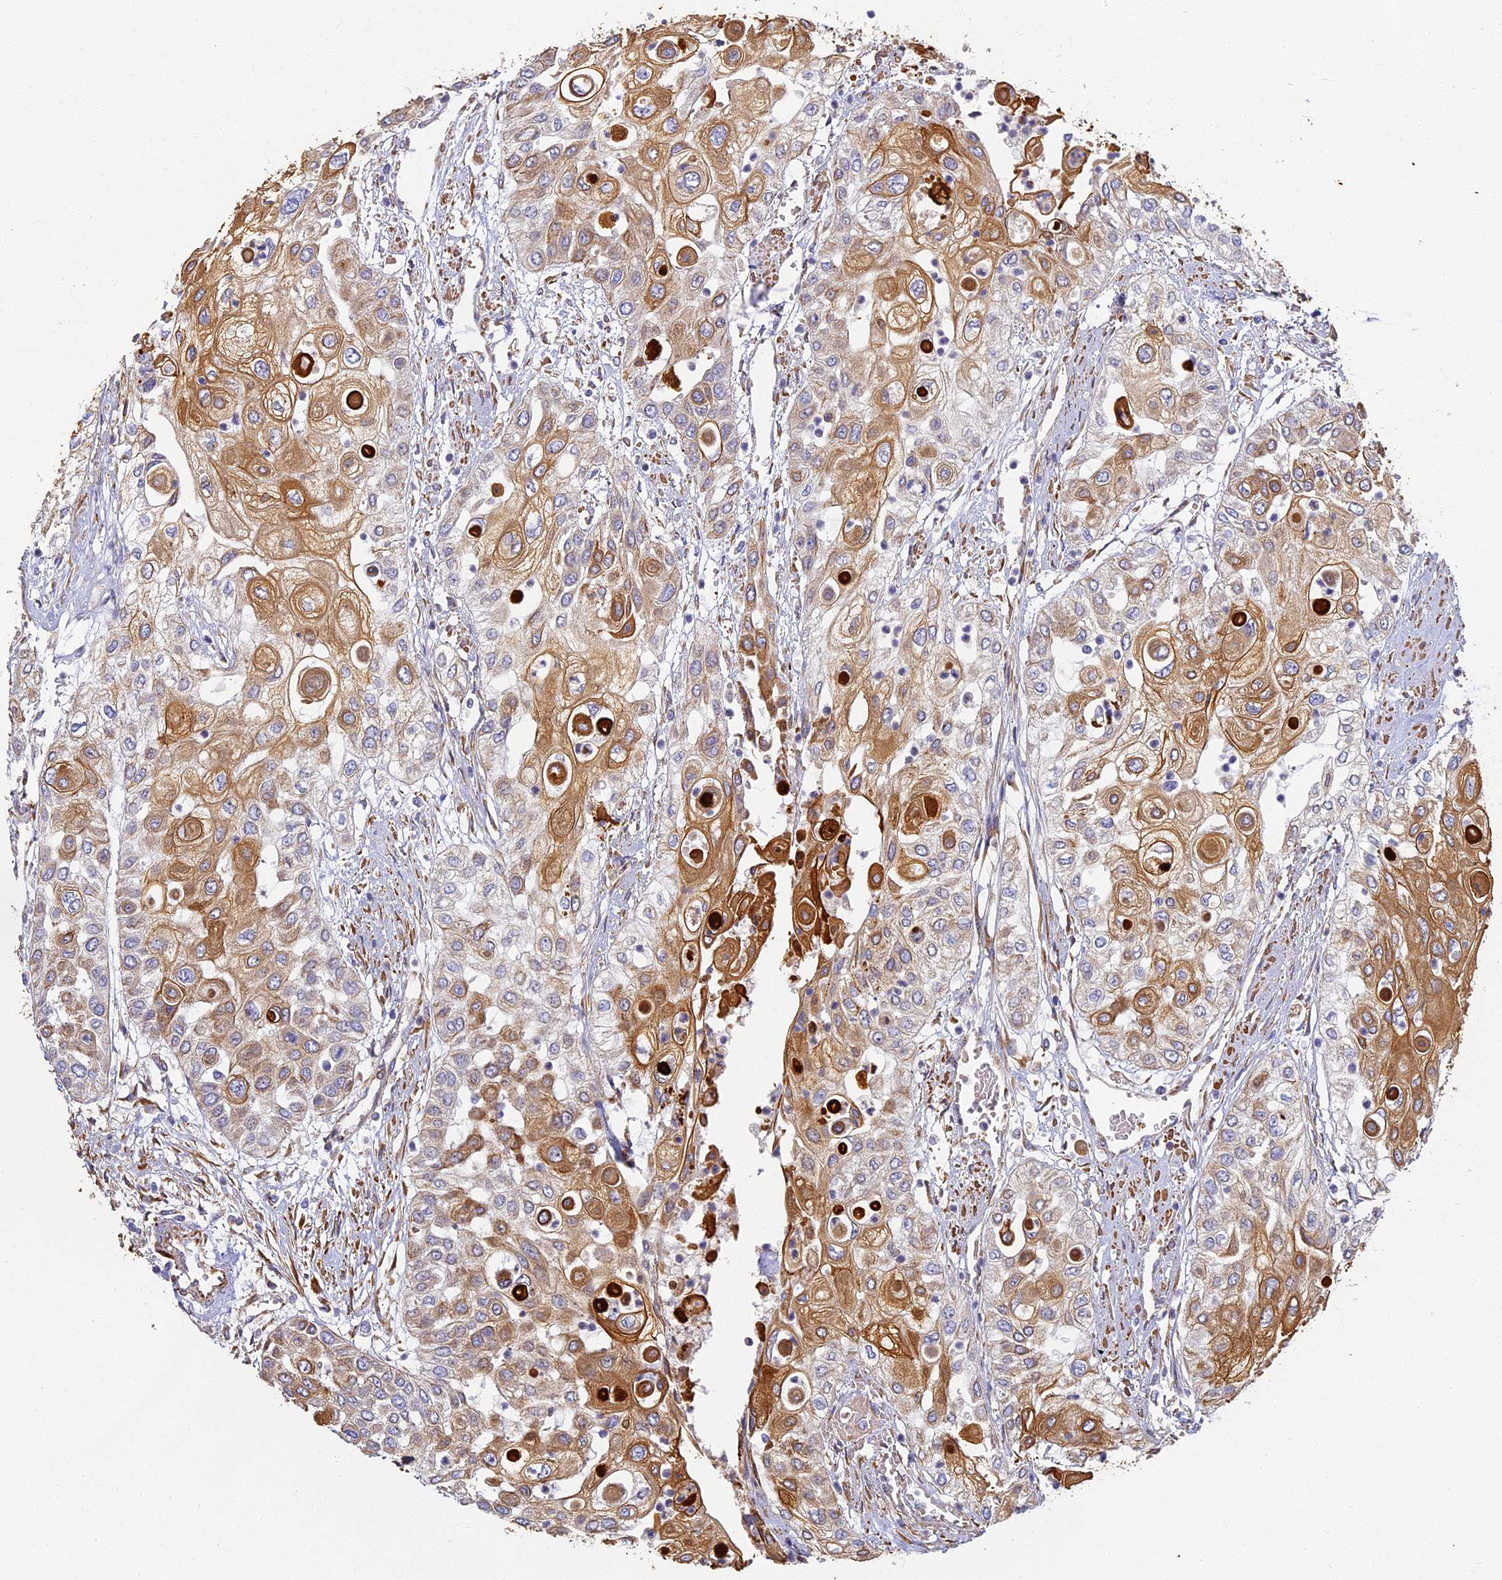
{"staining": {"intensity": "moderate", "quantity": ">75%", "location": "cytoplasmic/membranous"}, "tissue": "urothelial cancer", "cell_type": "Tumor cells", "image_type": "cancer", "snomed": [{"axis": "morphology", "description": "Urothelial carcinoma, High grade"}, {"axis": "topography", "description": "Urinary bladder"}], "caption": "Protein staining of urothelial carcinoma (high-grade) tissue displays moderate cytoplasmic/membranous staining in about >75% of tumor cells. Immunohistochemistry stains the protein in brown and the nuclei are stained blue.", "gene": "LRRC57", "patient": {"sex": "female", "age": 79}}